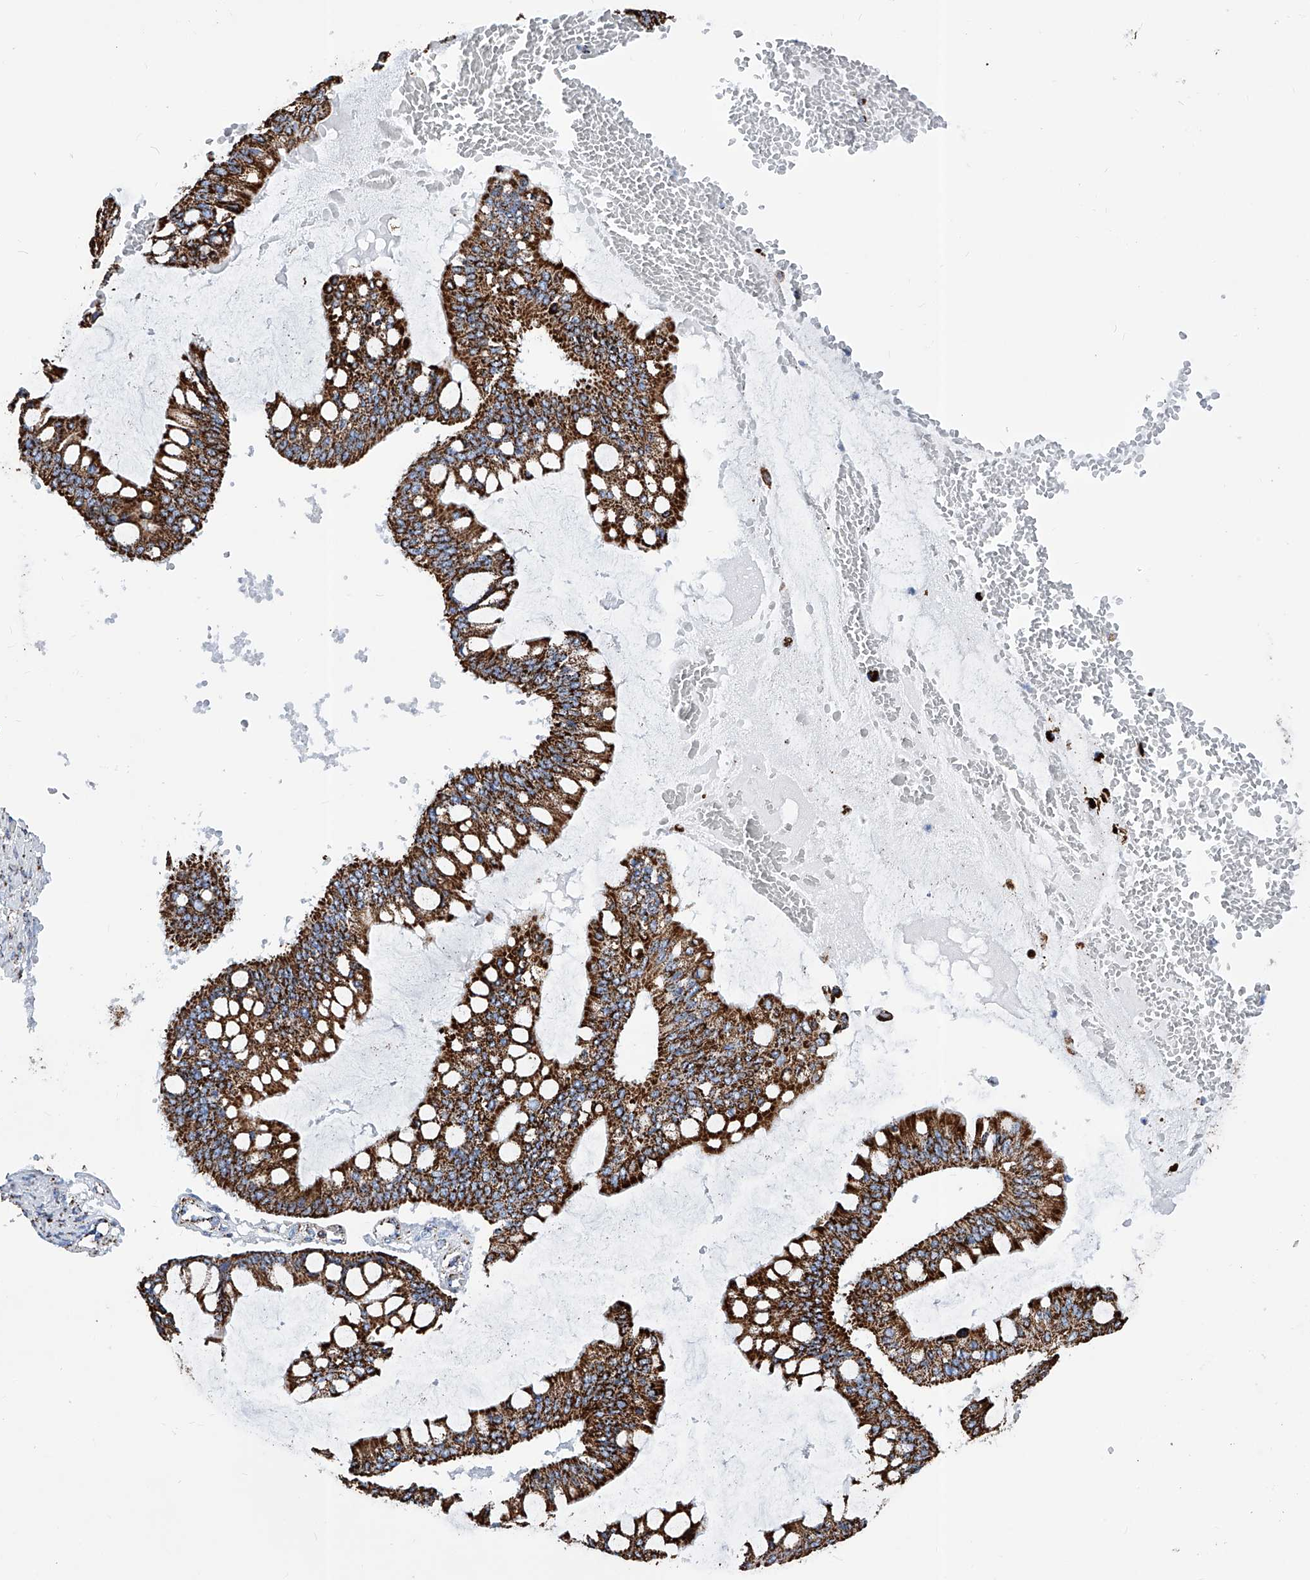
{"staining": {"intensity": "strong", "quantity": ">75%", "location": "cytoplasmic/membranous"}, "tissue": "ovarian cancer", "cell_type": "Tumor cells", "image_type": "cancer", "snomed": [{"axis": "morphology", "description": "Cystadenocarcinoma, mucinous, NOS"}, {"axis": "topography", "description": "Ovary"}], "caption": "An image of human ovarian mucinous cystadenocarcinoma stained for a protein exhibits strong cytoplasmic/membranous brown staining in tumor cells.", "gene": "ATP5PF", "patient": {"sex": "female", "age": 73}}